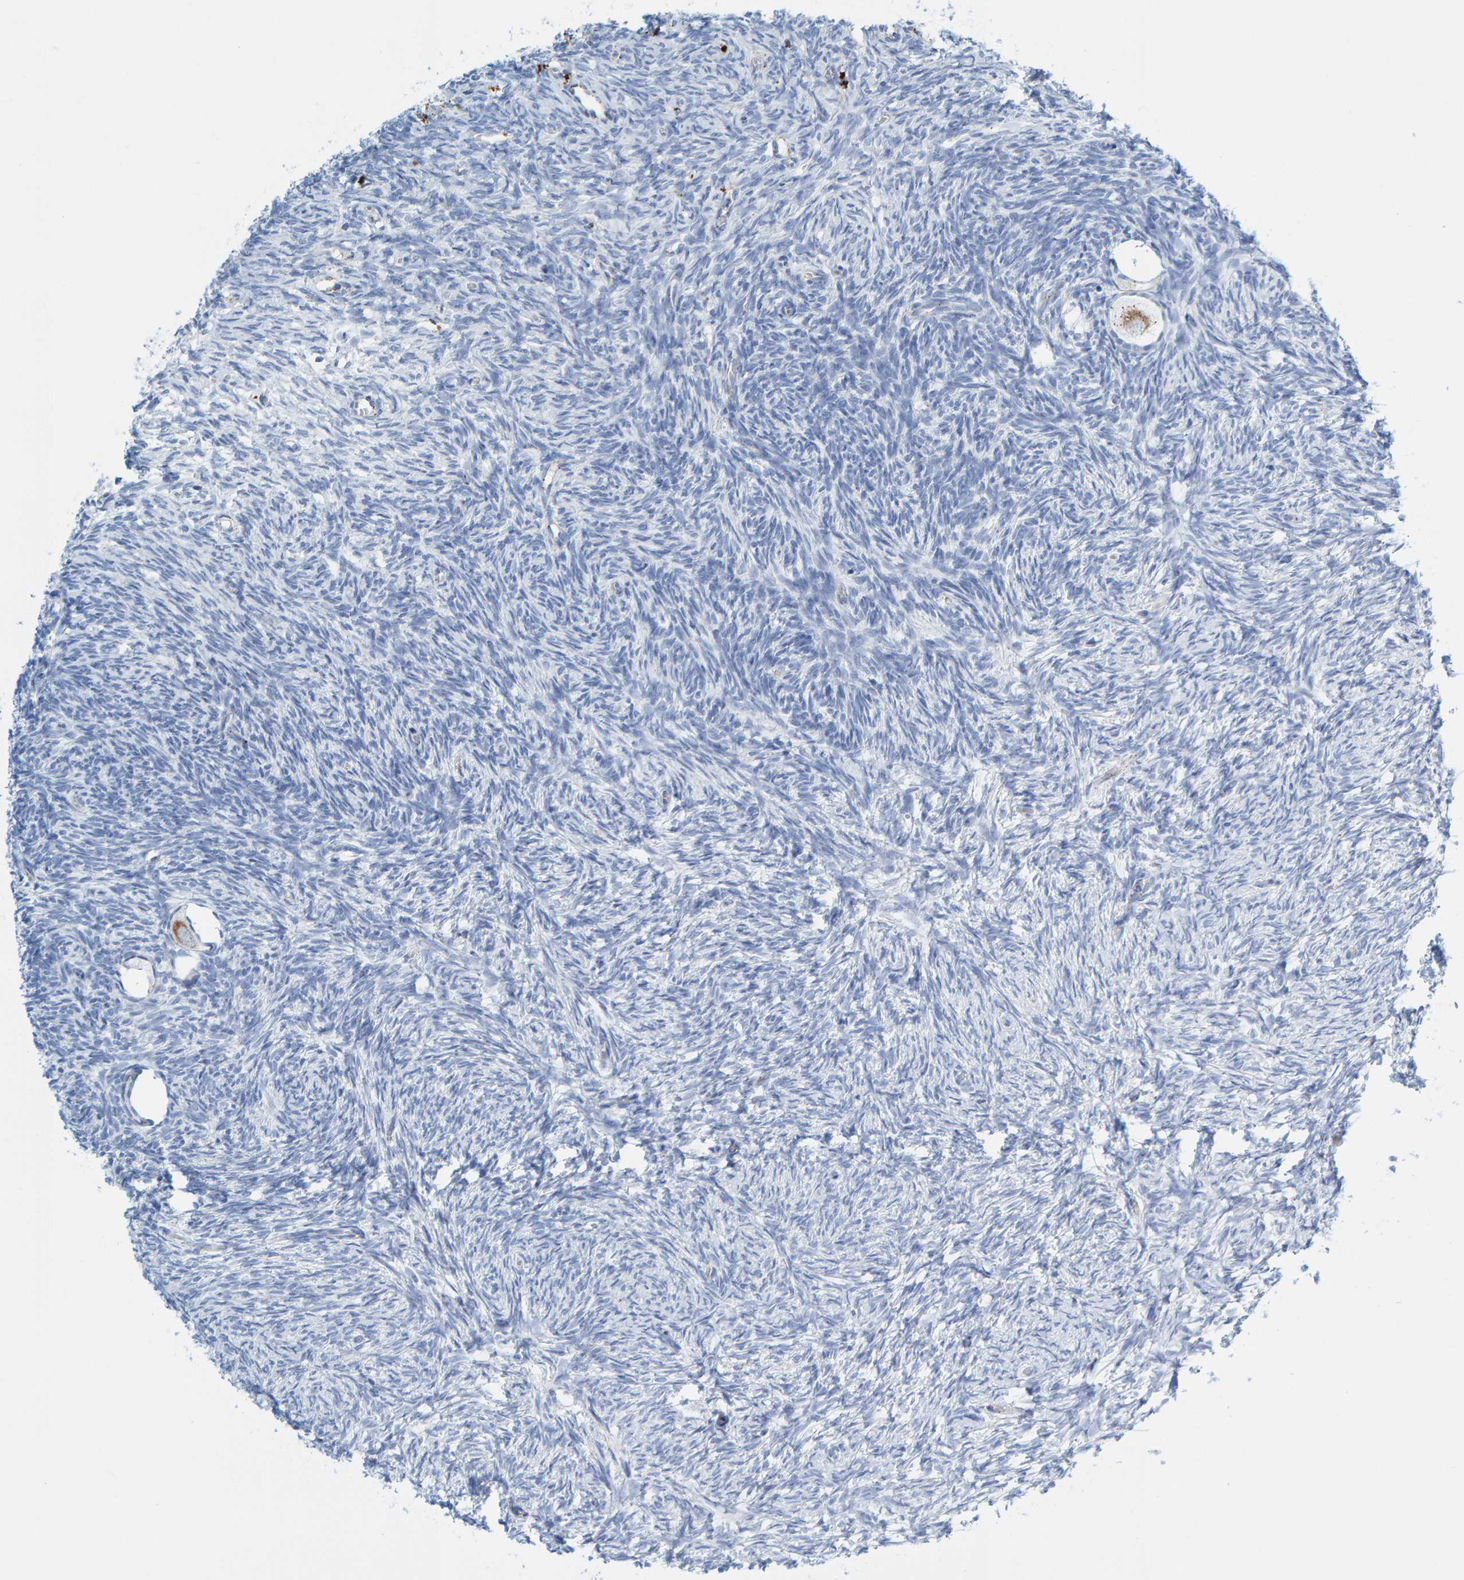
{"staining": {"intensity": "weak", "quantity": "<25%", "location": "cytoplasmic/membranous"}, "tissue": "ovary", "cell_type": "Follicle cells", "image_type": "normal", "snomed": [{"axis": "morphology", "description": "Normal tissue, NOS"}, {"axis": "topography", "description": "Ovary"}], "caption": "This photomicrograph is of benign ovary stained with immunohistochemistry (IHC) to label a protein in brown with the nuclei are counter-stained blue. There is no positivity in follicle cells.", "gene": "BIN3", "patient": {"sex": "female", "age": 34}}